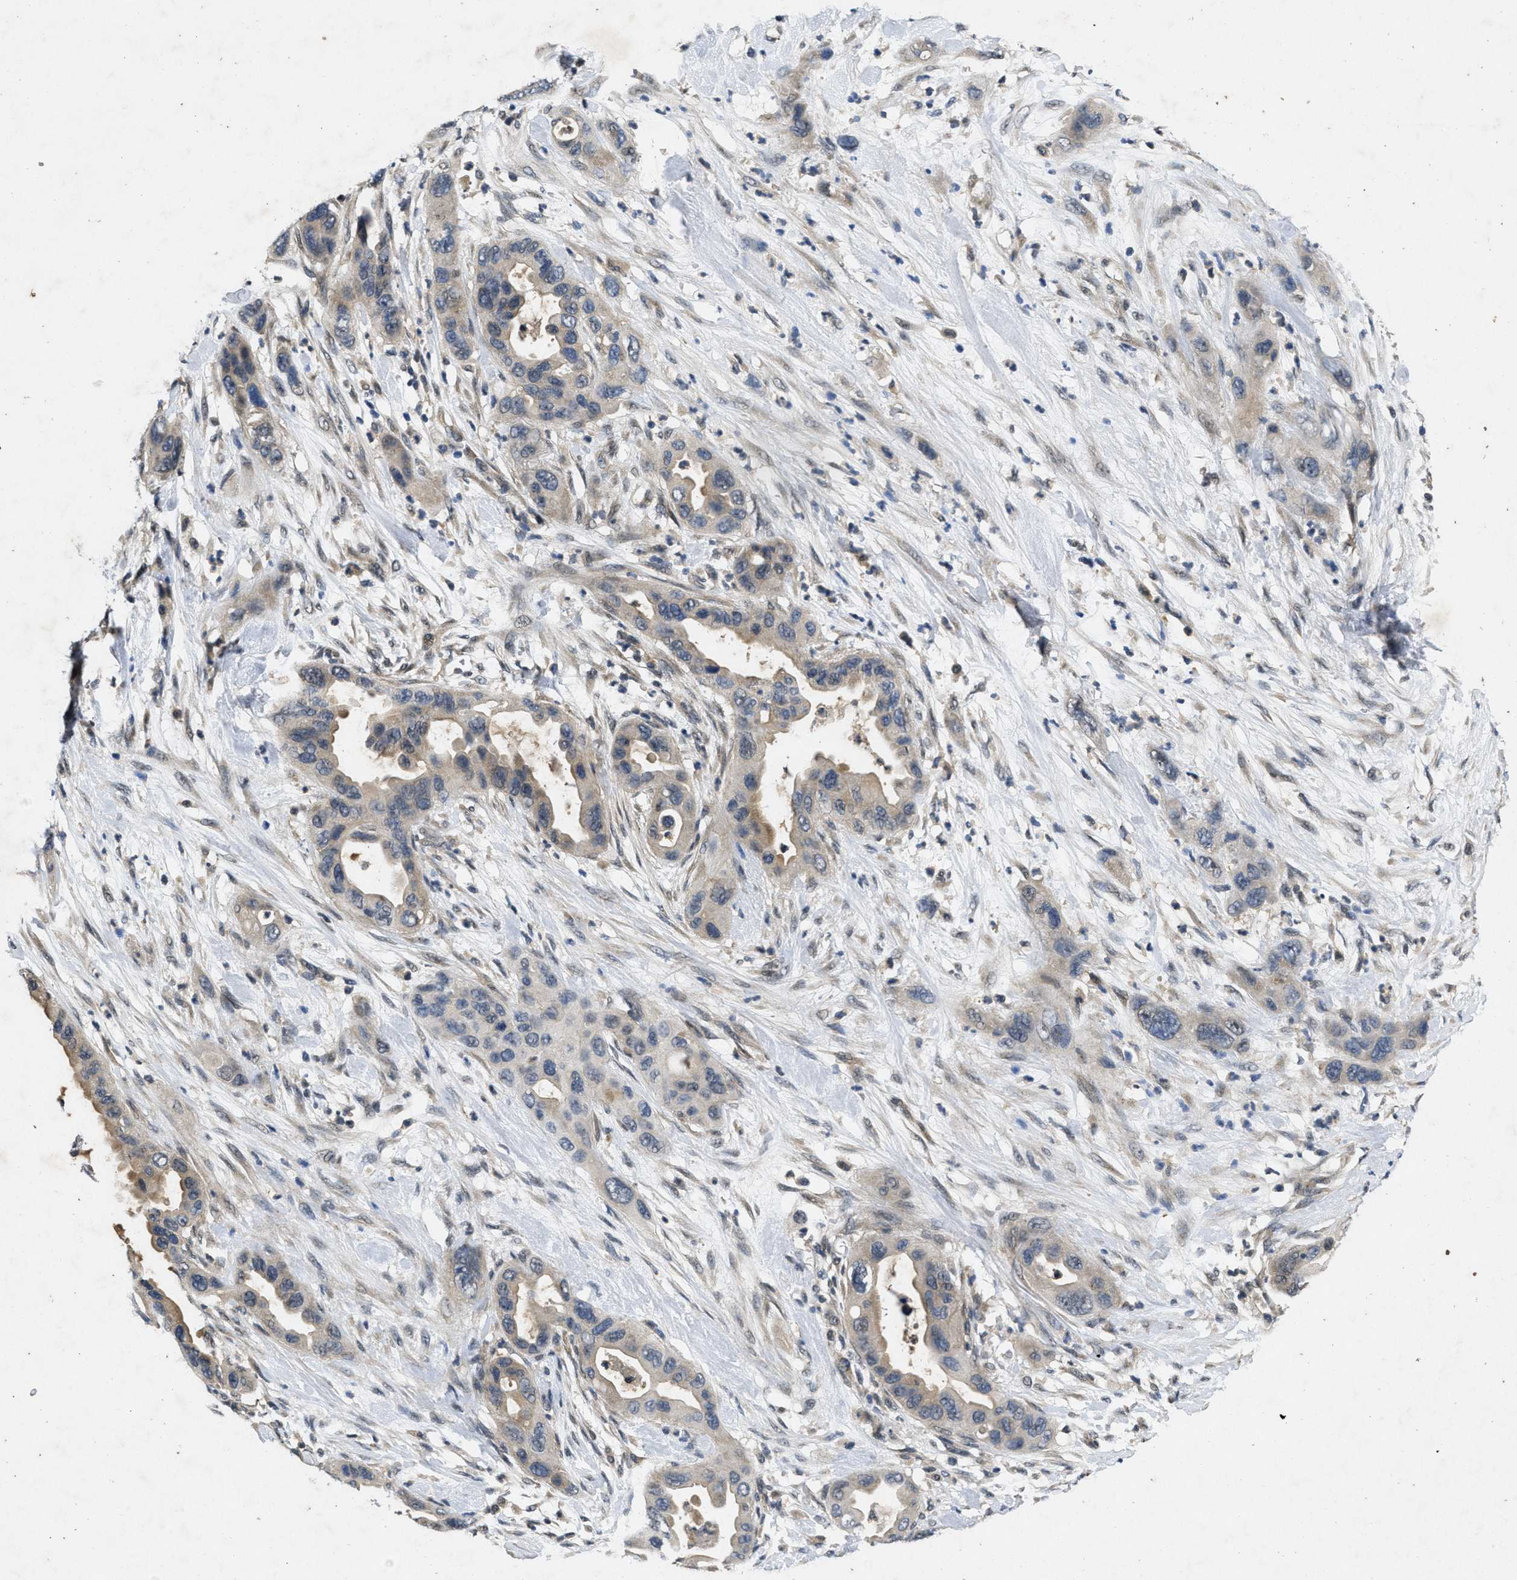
{"staining": {"intensity": "weak", "quantity": "<25%", "location": "cytoplasmic/membranous"}, "tissue": "pancreatic cancer", "cell_type": "Tumor cells", "image_type": "cancer", "snomed": [{"axis": "morphology", "description": "Adenocarcinoma, NOS"}, {"axis": "topography", "description": "Pancreas"}], "caption": "This is an immunohistochemistry image of pancreatic cancer (adenocarcinoma). There is no expression in tumor cells.", "gene": "PAPOLG", "patient": {"sex": "female", "age": 71}}